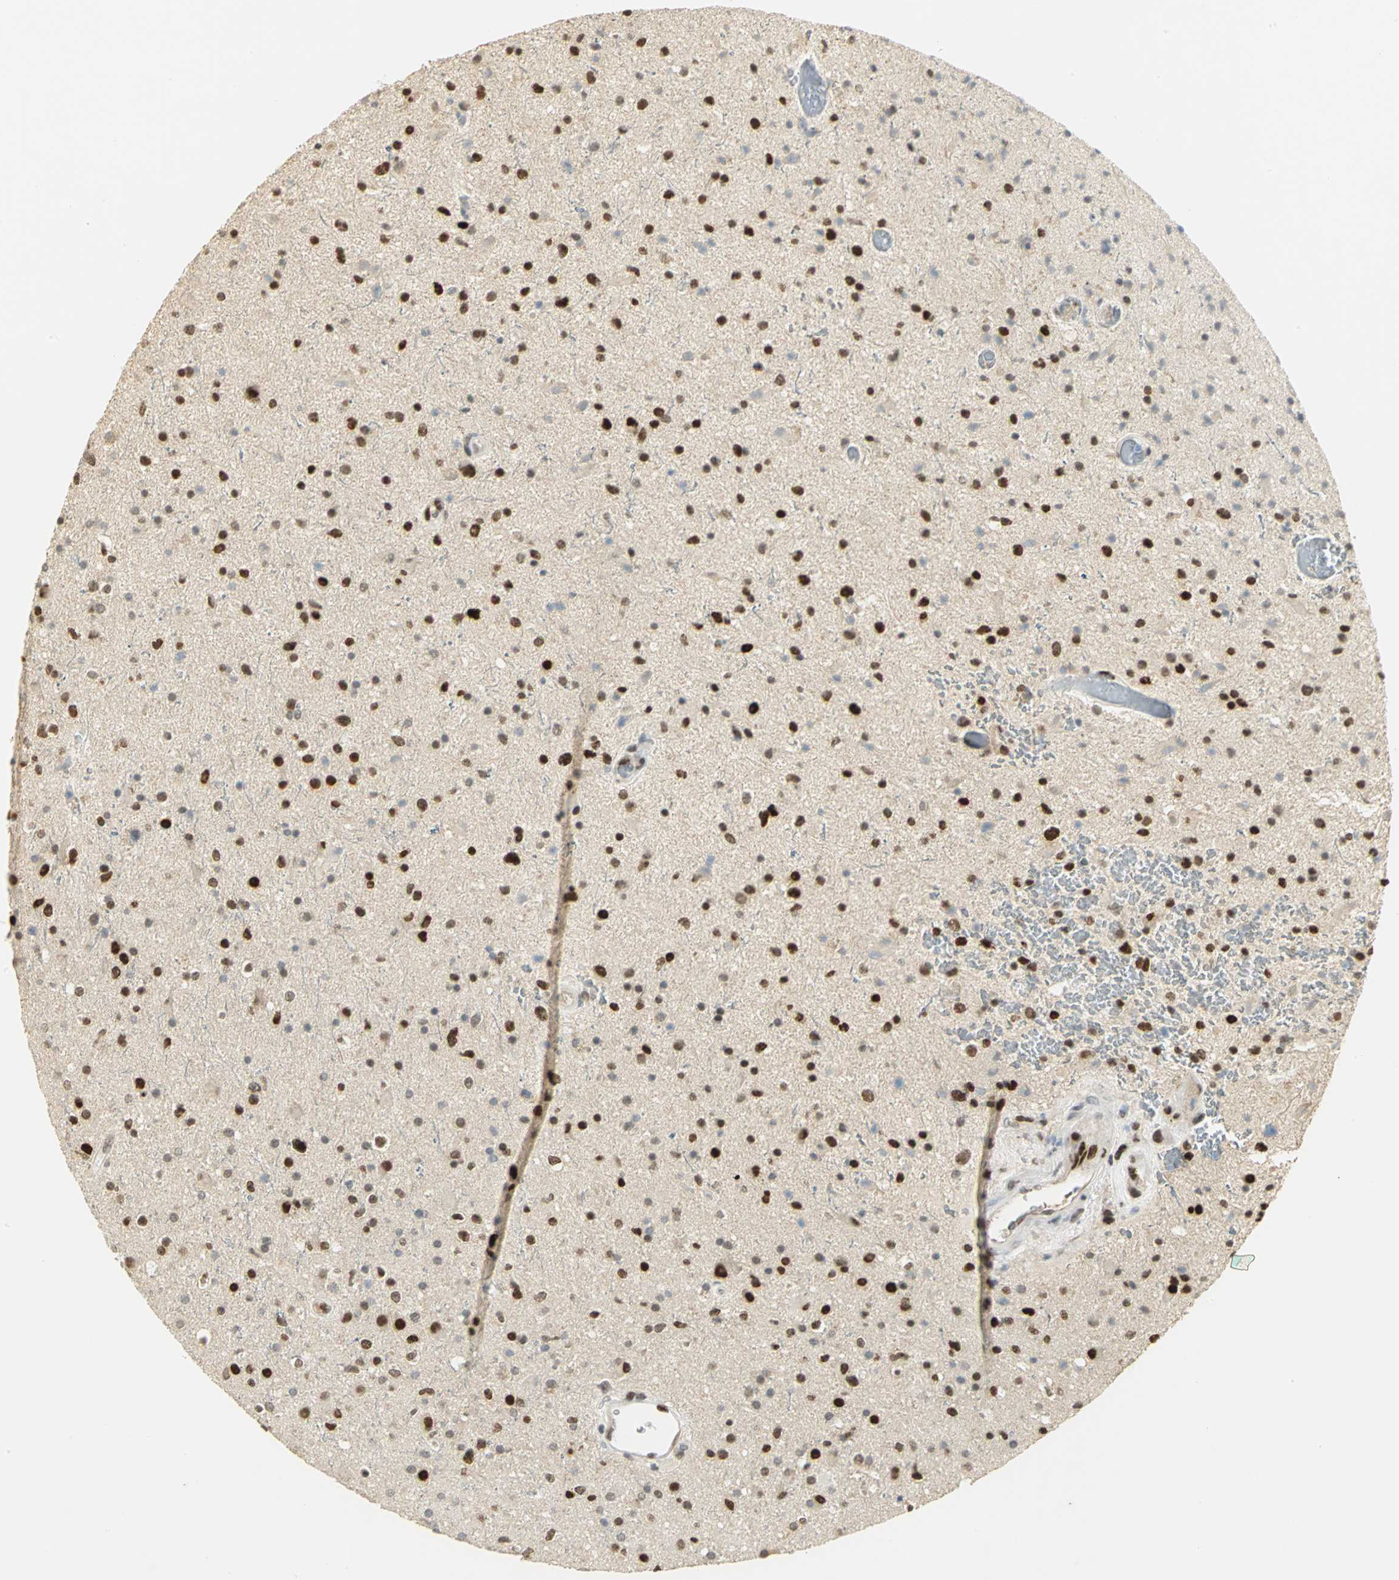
{"staining": {"intensity": "strong", "quantity": ">75%", "location": "nuclear"}, "tissue": "glioma", "cell_type": "Tumor cells", "image_type": "cancer", "snomed": [{"axis": "morphology", "description": "Glioma, malignant, High grade"}, {"axis": "topography", "description": "Brain"}], "caption": "This photomicrograph shows glioma stained with IHC to label a protein in brown. The nuclear of tumor cells show strong positivity for the protein. Nuclei are counter-stained blue.", "gene": "AK6", "patient": {"sex": "male", "age": 33}}